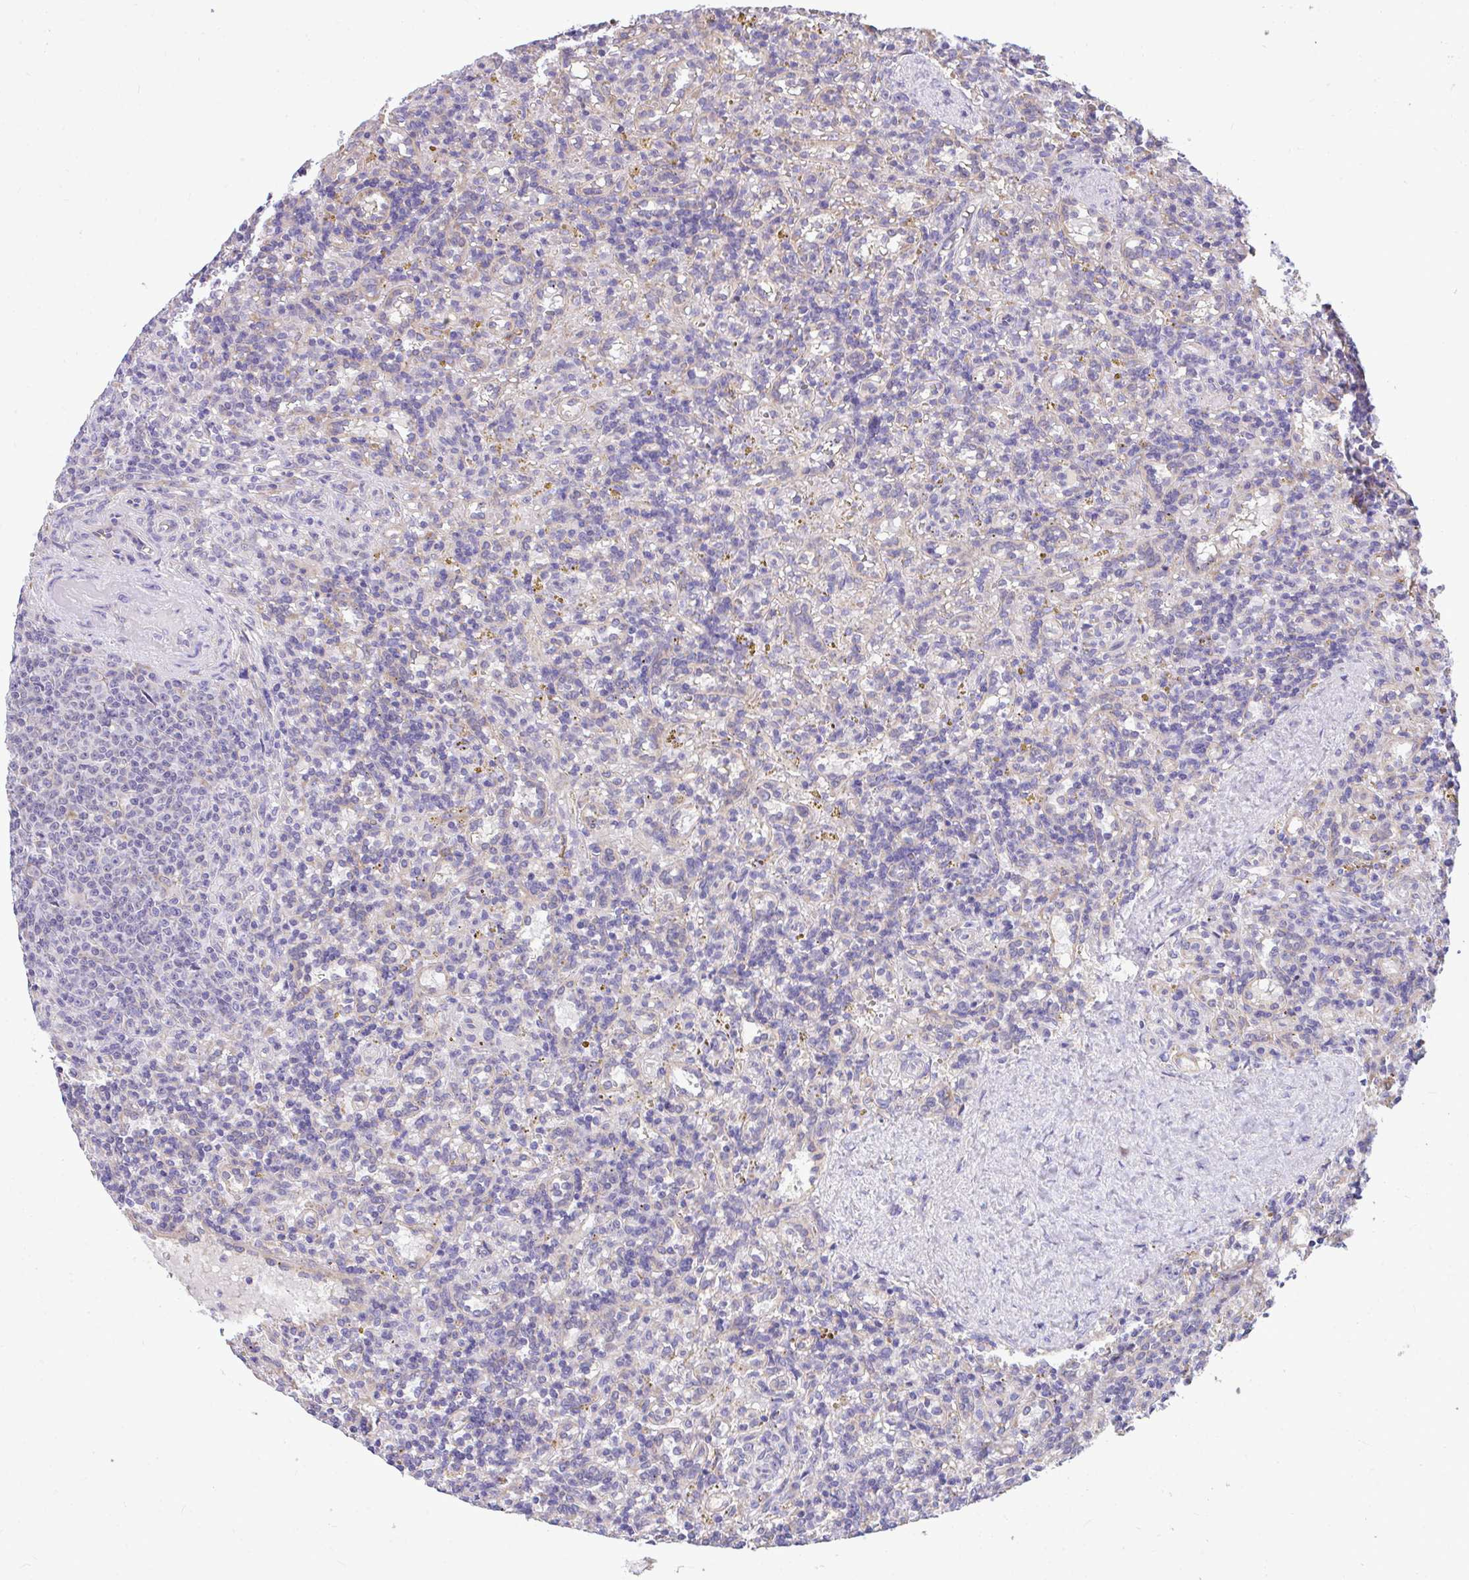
{"staining": {"intensity": "negative", "quantity": "none", "location": "none"}, "tissue": "lymphoma", "cell_type": "Tumor cells", "image_type": "cancer", "snomed": [{"axis": "morphology", "description": "Malignant lymphoma, non-Hodgkin's type, Low grade"}, {"axis": "topography", "description": "Spleen"}], "caption": "High power microscopy micrograph of an immunohistochemistry histopathology image of lymphoma, revealing no significant expression in tumor cells.", "gene": "PIGK", "patient": {"sex": "male", "age": 67}}